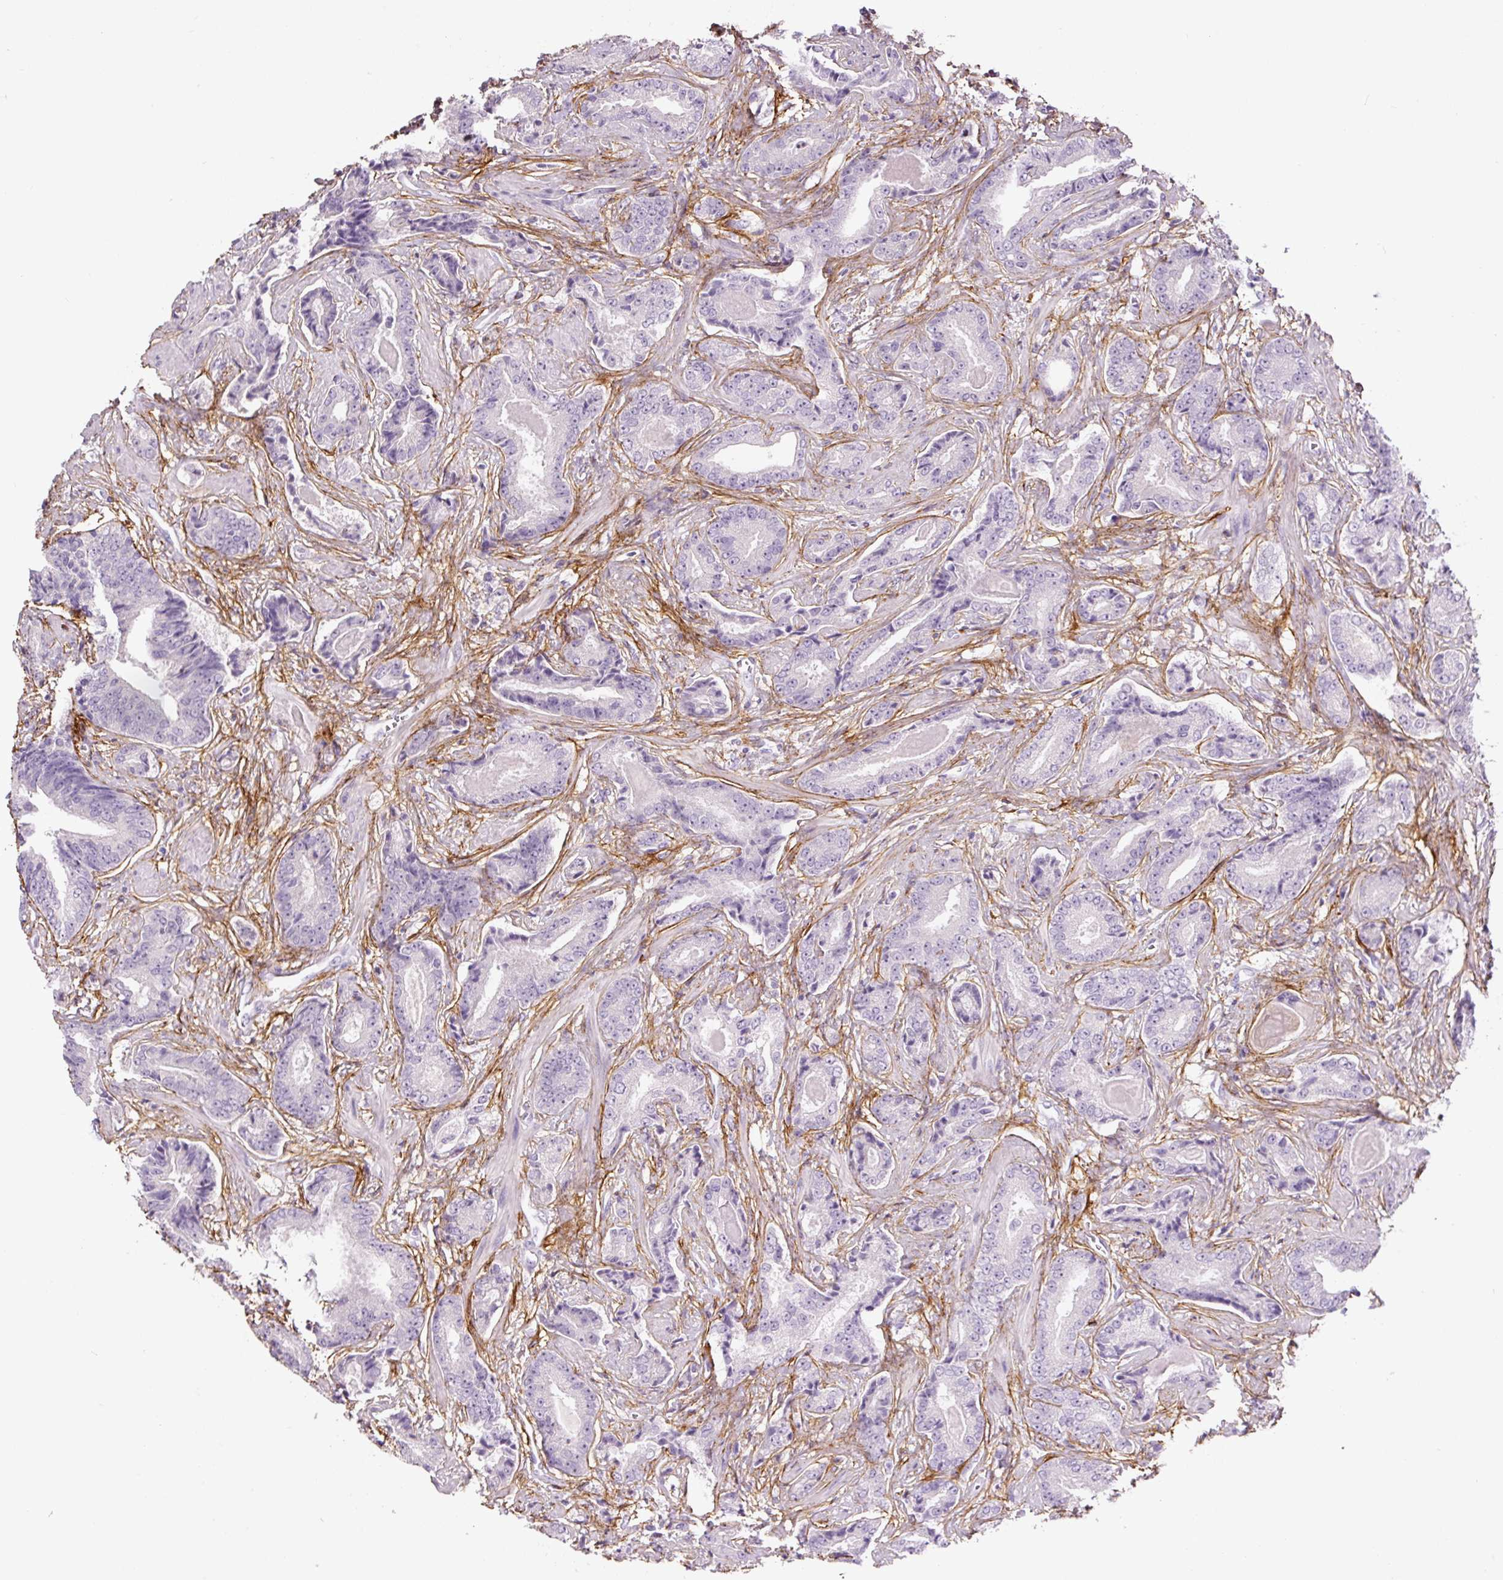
{"staining": {"intensity": "negative", "quantity": "none", "location": "none"}, "tissue": "prostate cancer", "cell_type": "Tumor cells", "image_type": "cancer", "snomed": [{"axis": "morphology", "description": "Adenocarcinoma, Low grade"}, {"axis": "topography", "description": "Prostate"}], "caption": "Immunohistochemical staining of prostate adenocarcinoma (low-grade) shows no significant expression in tumor cells.", "gene": "FBN1", "patient": {"sex": "male", "age": 62}}